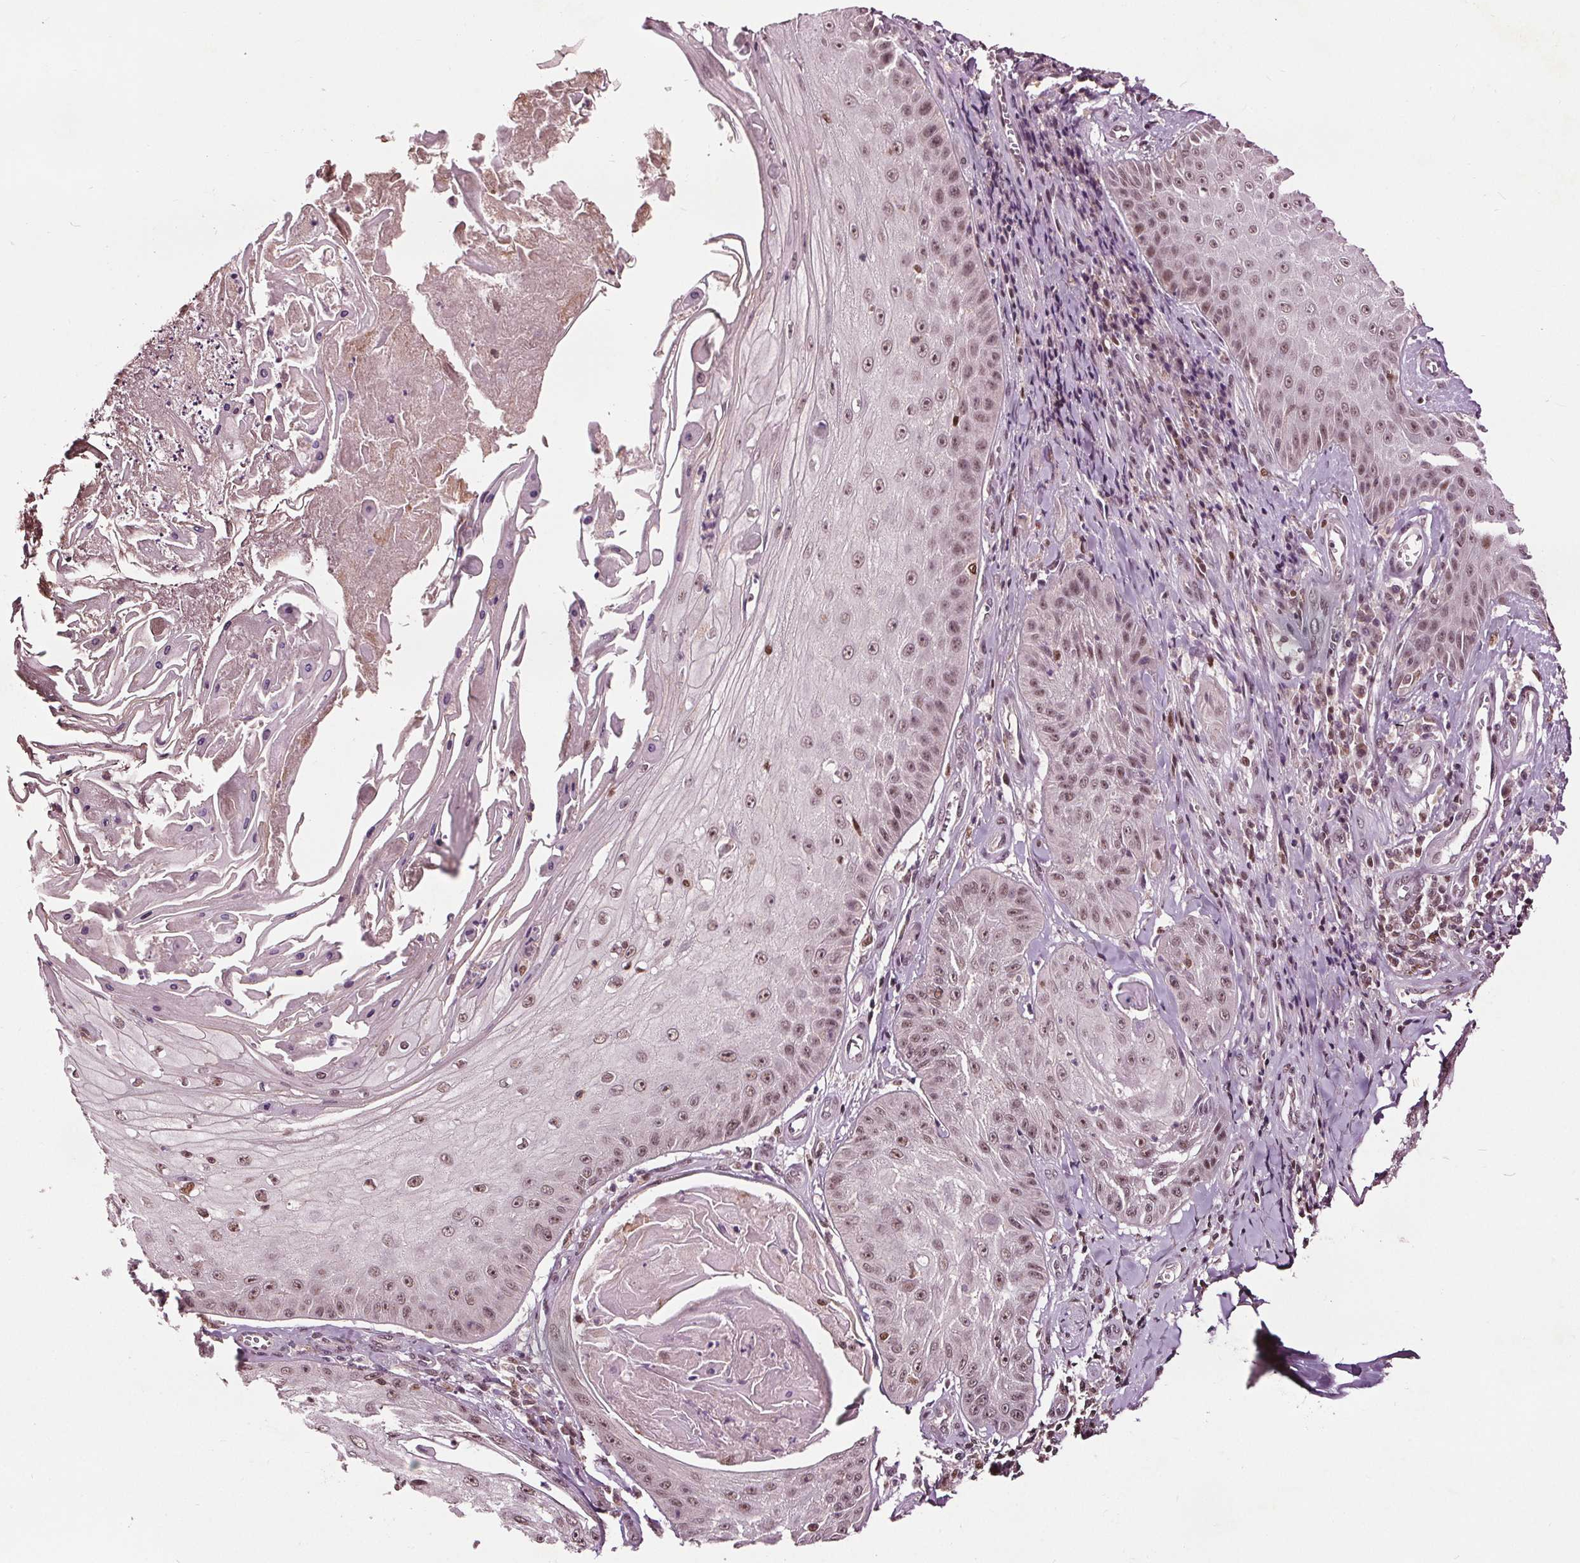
{"staining": {"intensity": "moderate", "quantity": ">75%", "location": "nuclear"}, "tissue": "skin cancer", "cell_type": "Tumor cells", "image_type": "cancer", "snomed": [{"axis": "morphology", "description": "Squamous cell carcinoma, NOS"}, {"axis": "topography", "description": "Skin"}], "caption": "Protein staining of skin squamous cell carcinoma tissue demonstrates moderate nuclear expression in about >75% of tumor cells.", "gene": "DDX11", "patient": {"sex": "male", "age": 70}}